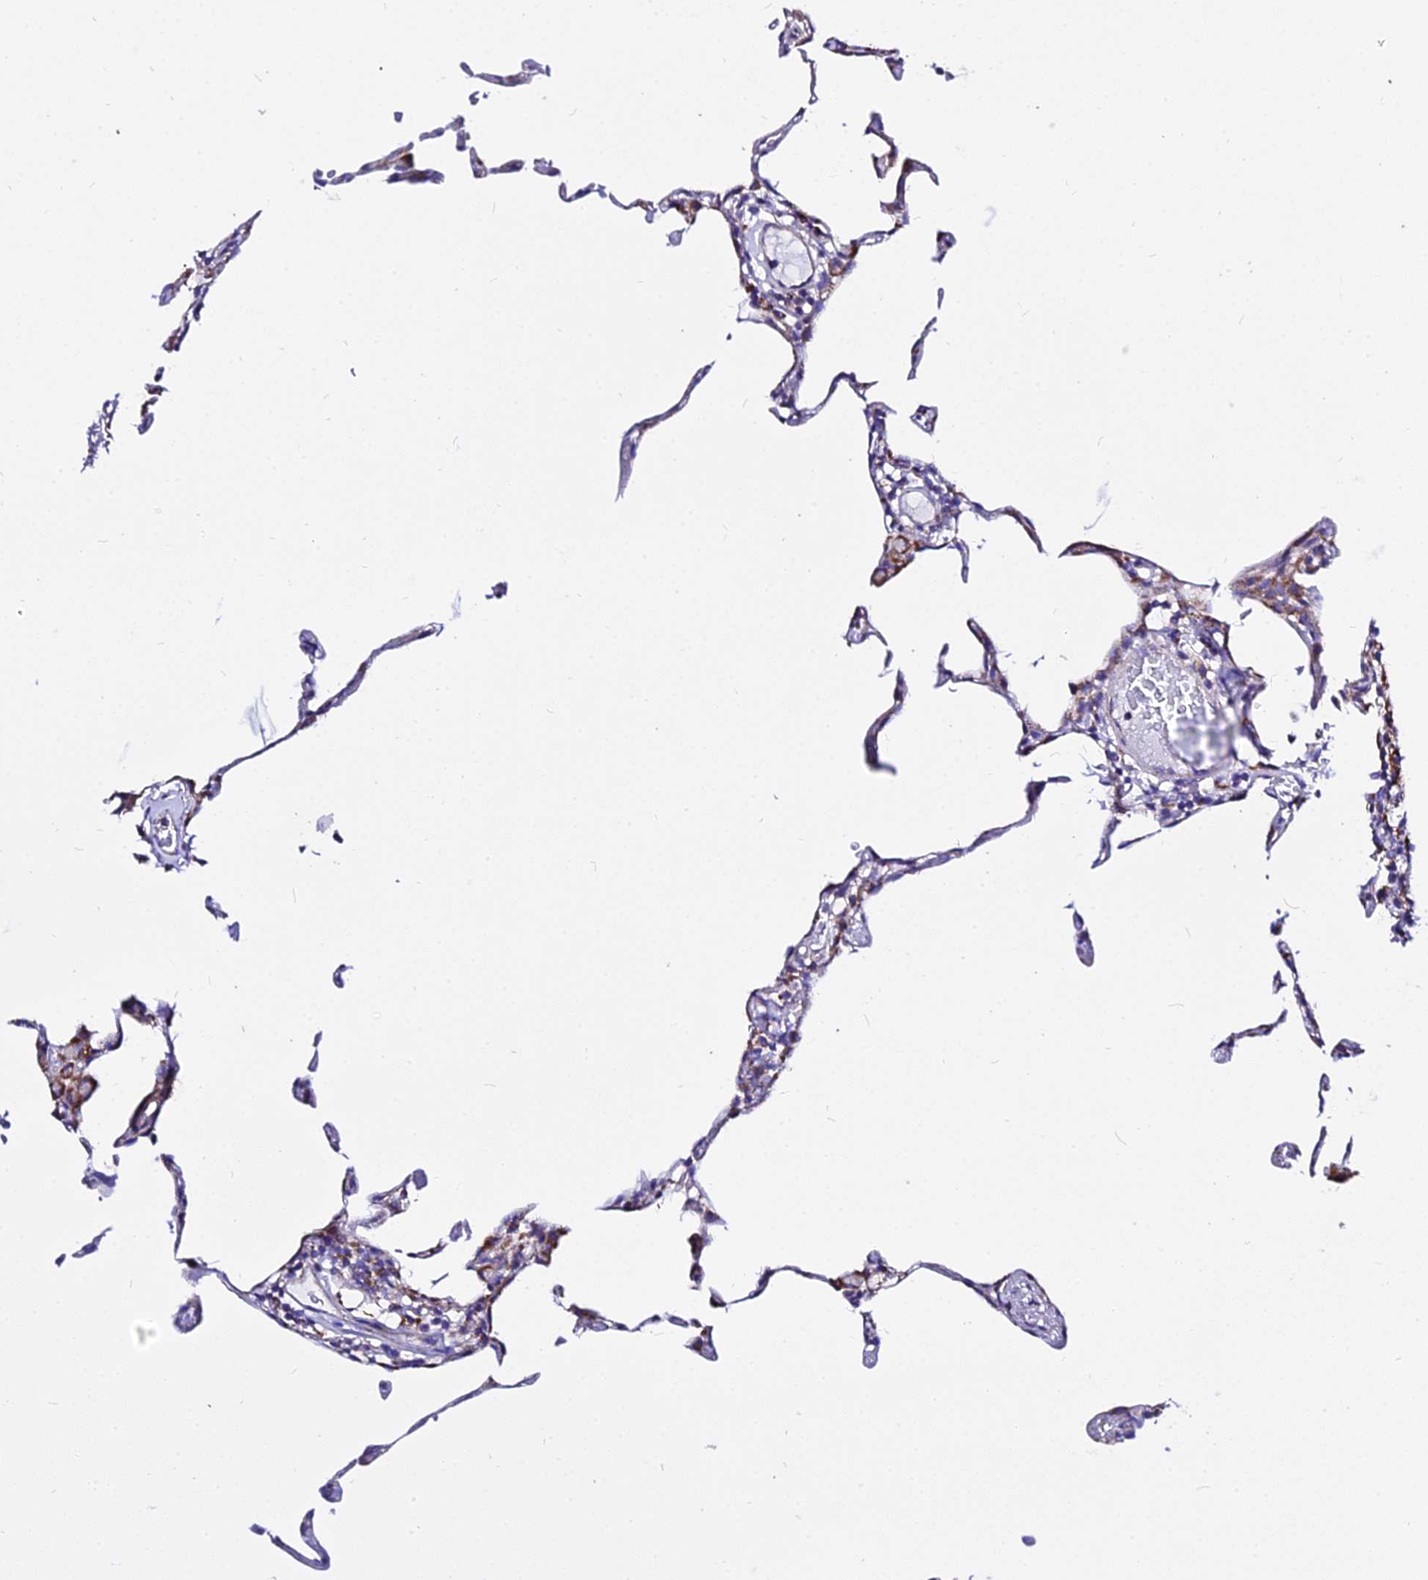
{"staining": {"intensity": "moderate", "quantity": "<25%", "location": "cytoplasmic/membranous"}, "tissue": "lung", "cell_type": "Alveolar cells", "image_type": "normal", "snomed": [{"axis": "morphology", "description": "Normal tissue, NOS"}, {"axis": "topography", "description": "Lung"}], "caption": "DAB (3,3'-diaminobenzidine) immunohistochemical staining of normal lung exhibits moderate cytoplasmic/membranous protein positivity in about <25% of alveolar cells. (IHC, brightfield microscopy, high magnification).", "gene": "ZNF573", "patient": {"sex": "female", "age": 57}}